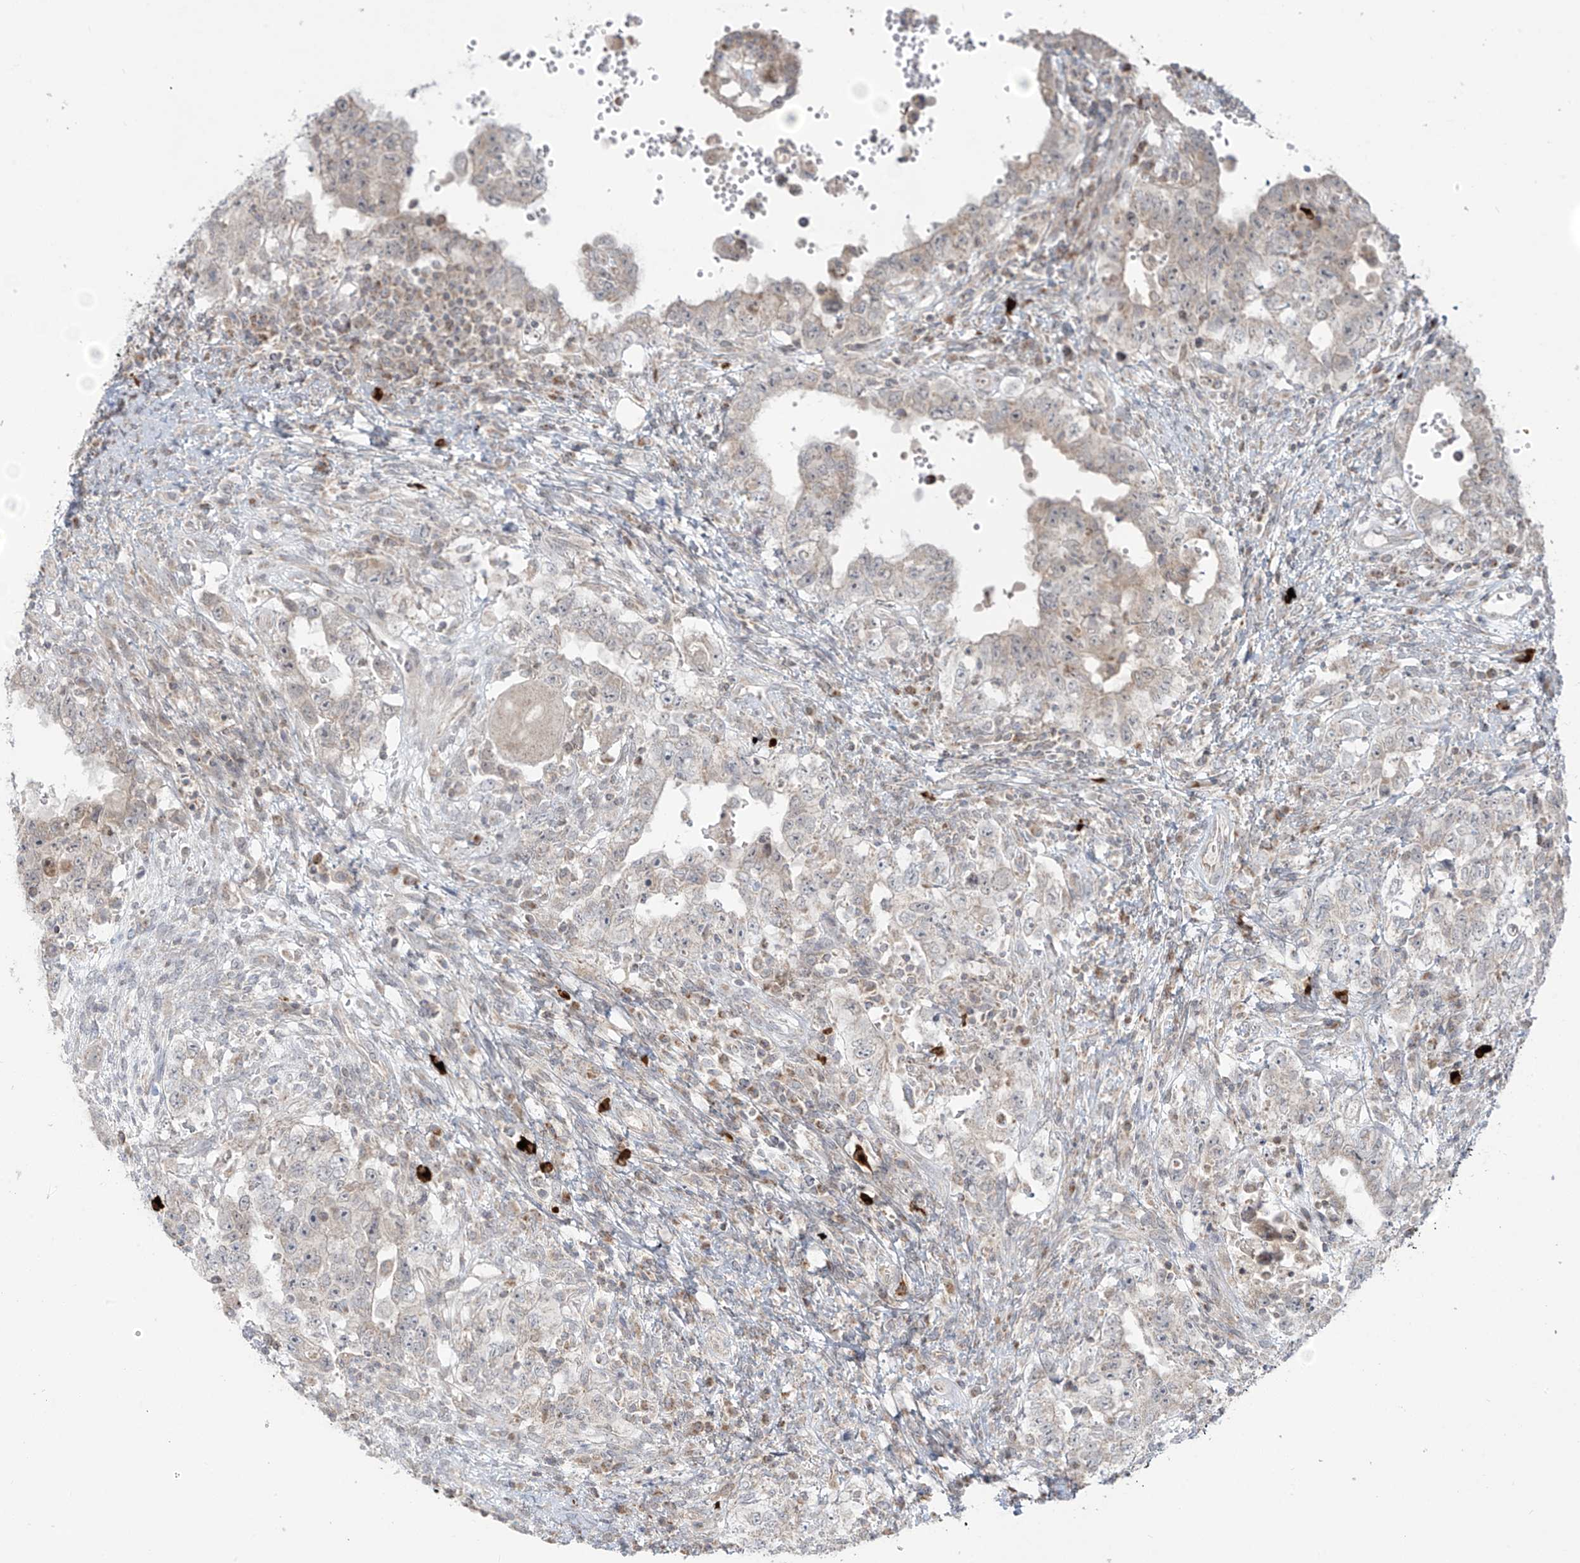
{"staining": {"intensity": "negative", "quantity": "none", "location": "none"}, "tissue": "testis cancer", "cell_type": "Tumor cells", "image_type": "cancer", "snomed": [{"axis": "morphology", "description": "Carcinoma, Embryonal, NOS"}, {"axis": "topography", "description": "Testis"}], "caption": "This is a photomicrograph of immunohistochemistry (IHC) staining of testis embryonal carcinoma, which shows no positivity in tumor cells.", "gene": "HDDC2", "patient": {"sex": "male", "age": 26}}